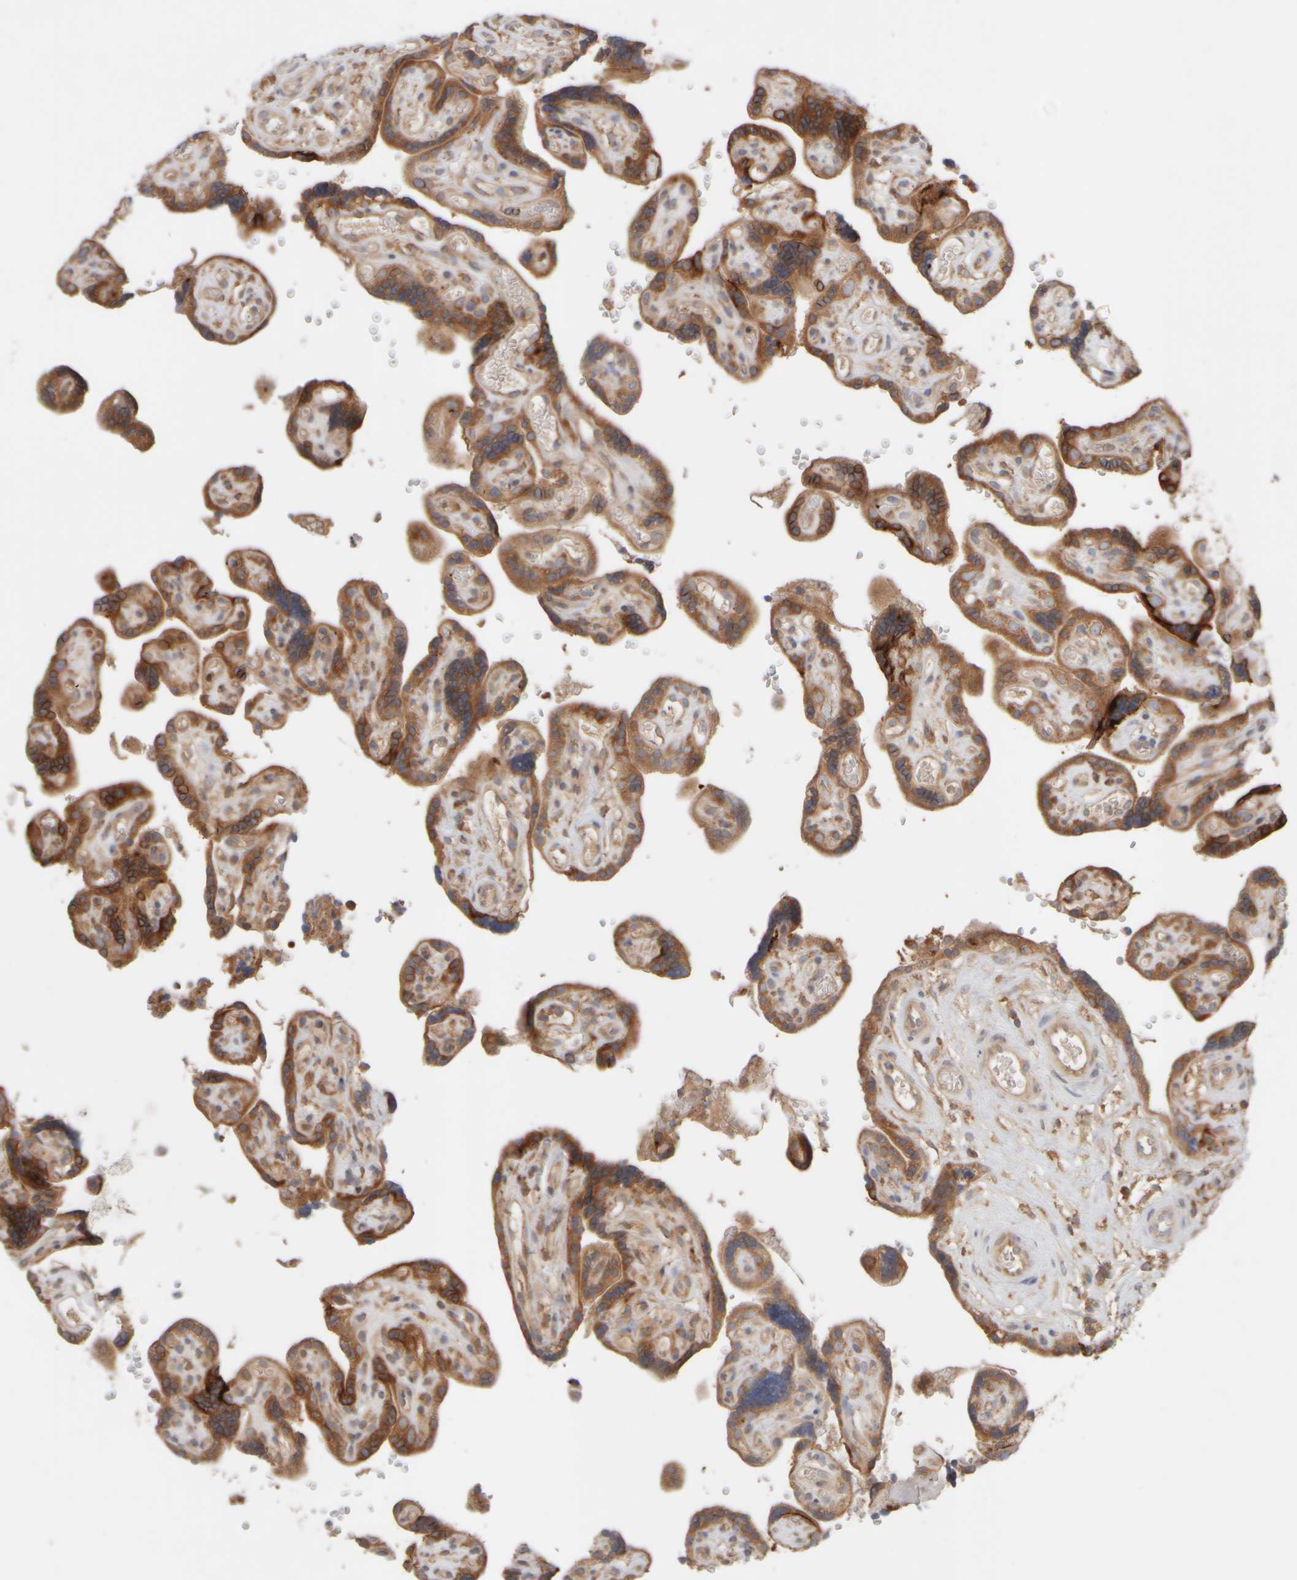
{"staining": {"intensity": "moderate", "quantity": ">75%", "location": "cytoplasmic/membranous"}, "tissue": "placenta", "cell_type": "Decidual cells", "image_type": "normal", "snomed": [{"axis": "morphology", "description": "Normal tissue, NOS"}, {"axis": "topography", "description": "Placenta"}], "caption": "Immunohistochemical staining of unremarkable human placenta shows >75% levels of moderate cytoplasmic/membranous protein expression in approximately >75% of decidual cells.", "gene": "EIF2B3", "patient": {"sex": "female", "age": 30}}